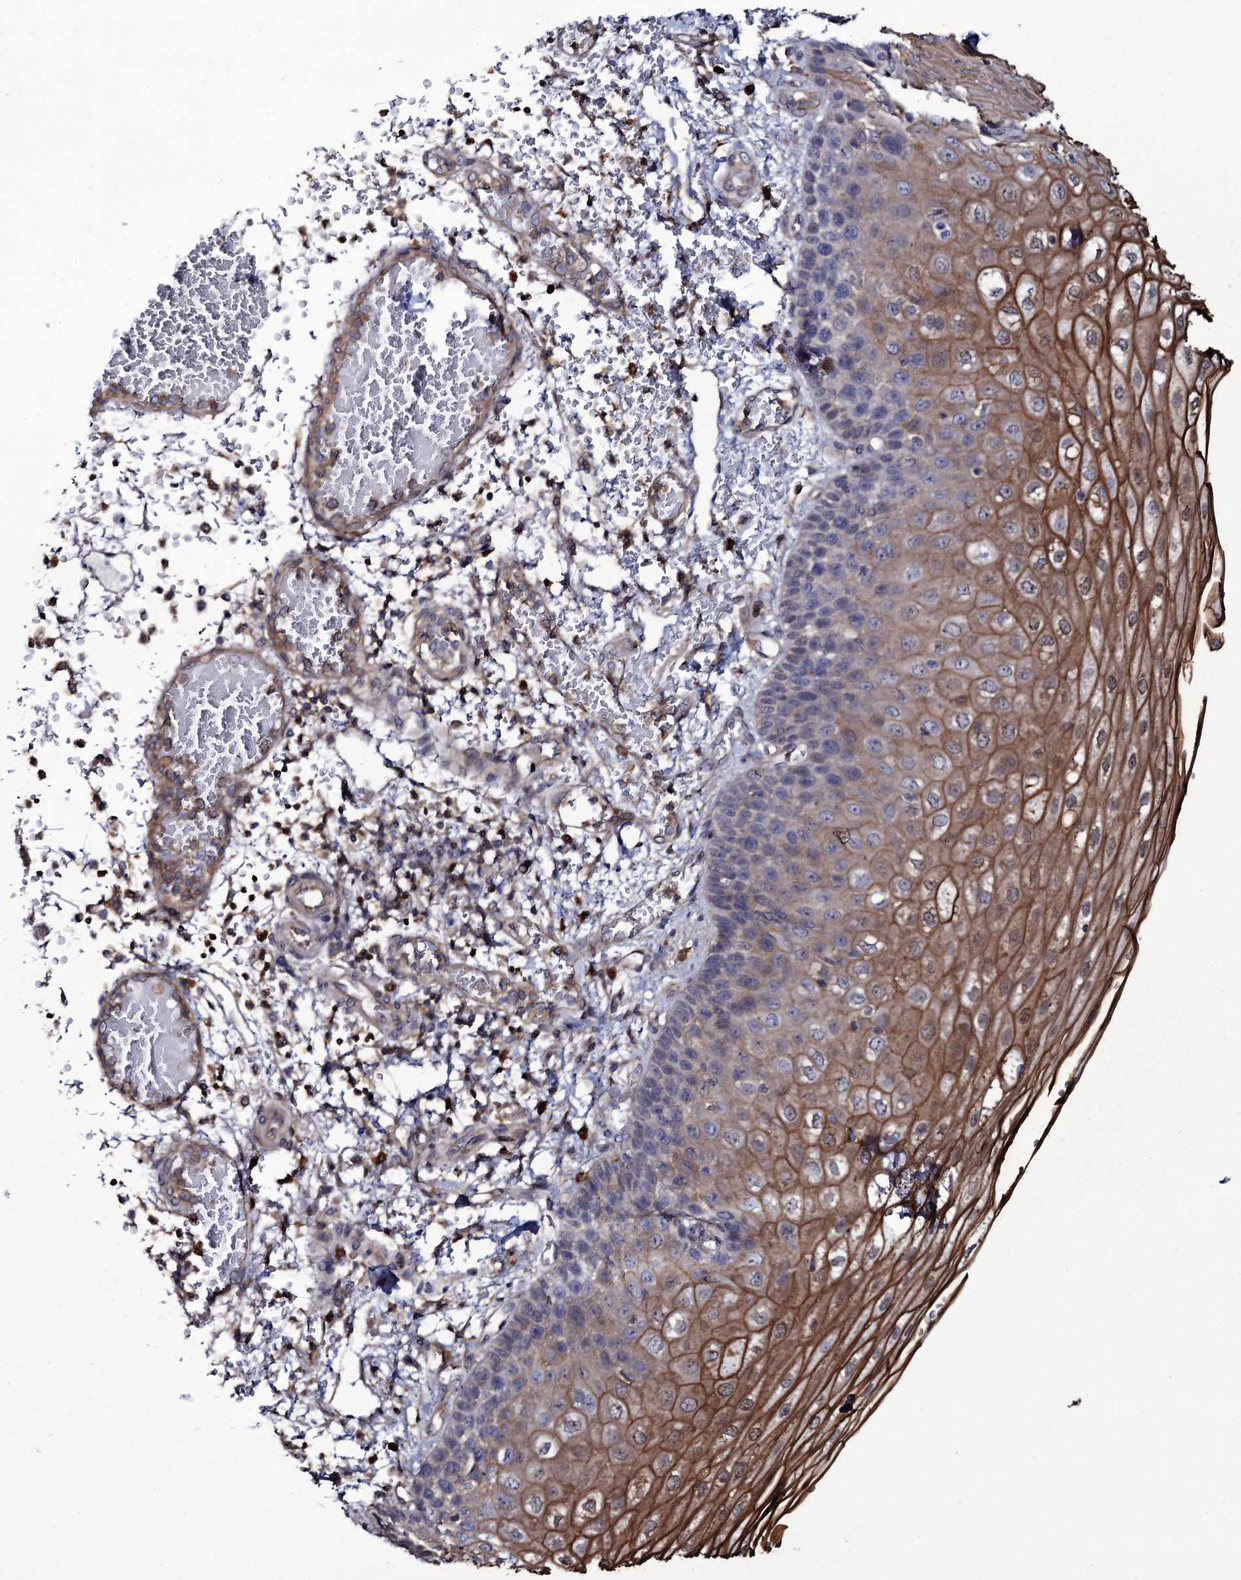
{"staining": {"intensity": "strong", "quantity": "25%-75%", "location": "cytoplasmic/membranous,nuclear"}, "tissue": "esophagus", "cell_type": "Squamous epithelial cells", "image_type": "normal", "snomed": [{"axis": "morphology", "description": "Normal tissue, NOS"}, {"axis": "topography", "description": "Esophagus"}], "caption": "An image of human esophagus stained for a protein shows strong cytoplasmic/membranous,nuclear brown staining in squamous epithelial cells.", "gene": "TTC23", "patient": {"sex": "male", "age": 81}}